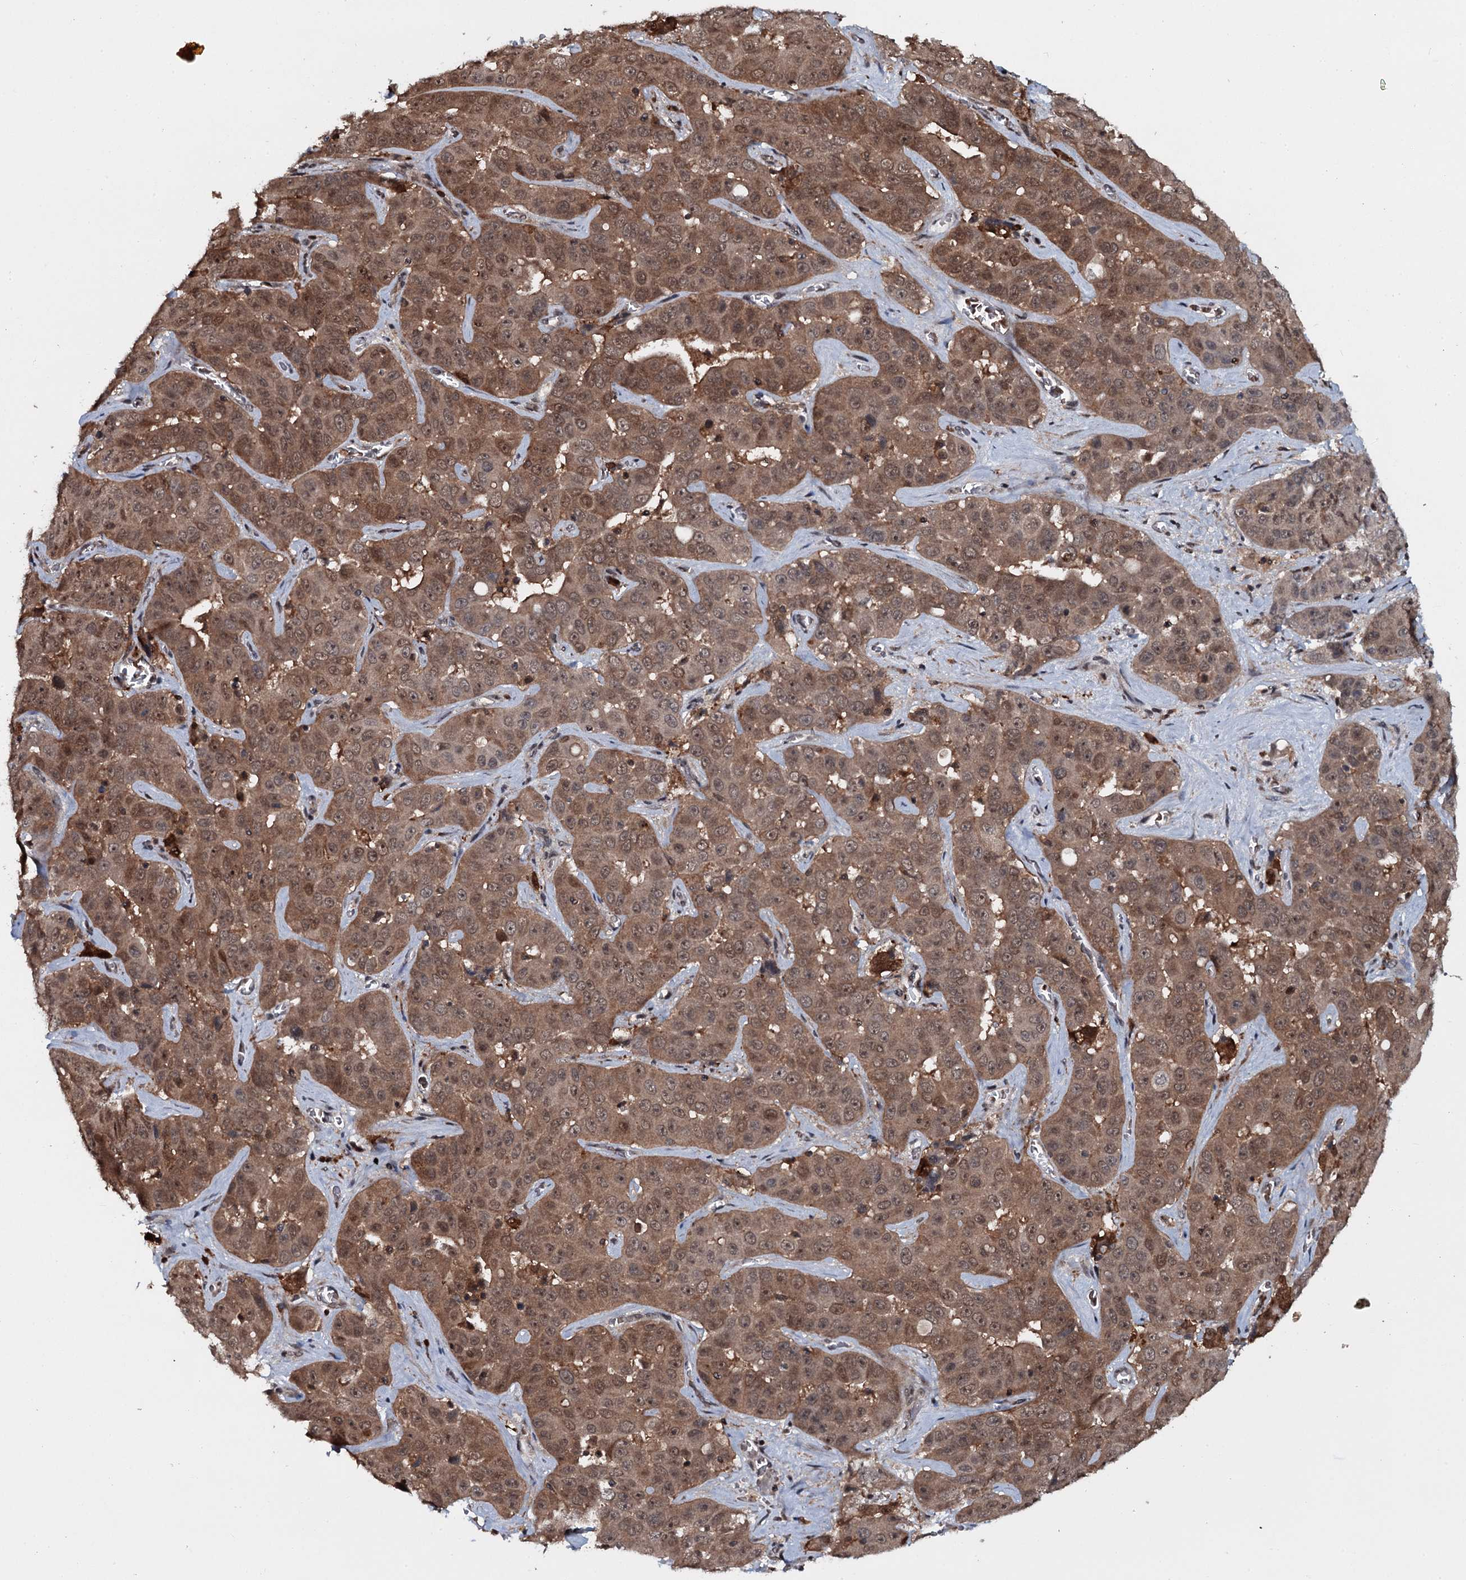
{"staining": {"intensity": "moderate", "quantity": ">75%", "location": "cytoplasmic/membranous,nuclear"}, "tissue": "liver cancer", "cell_type": "Tumor cells", "image_type": "cancer", "snomed": [{"axis": "morphology", "description": "Cholangiocarcinoma"}, {"axis": "topography", "description": "Liver"}], "caption": "Moderate cytoplasmic/membranous and nuclear protein expression is seen in about >75% of tumor cells in liver cancer (cholangiocarcinoma).", "gene": "HDDC3", "patient": {"sex": "female", "age": 52}}